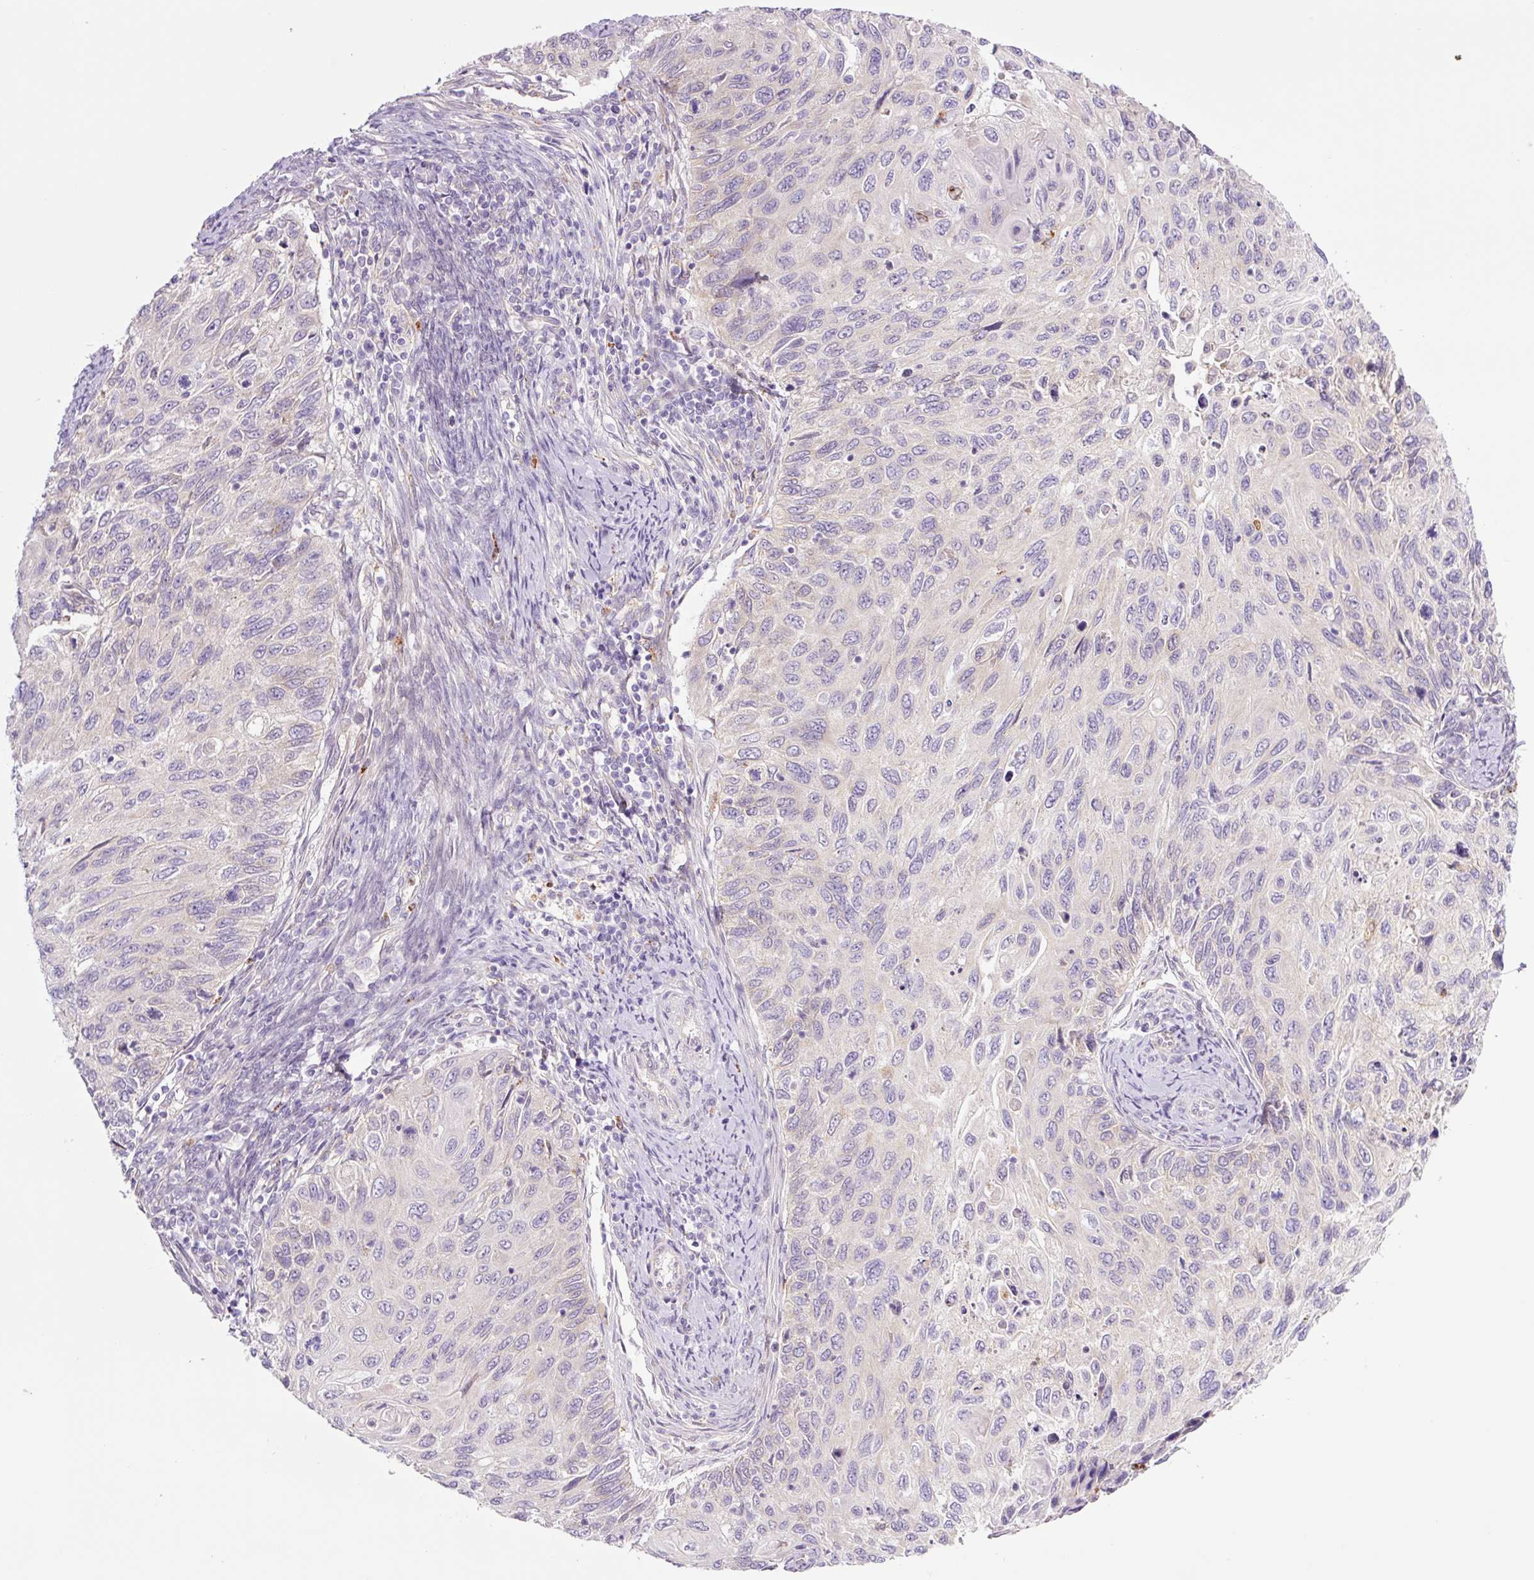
{"staining": {"intensity": "negative", "quantity": "none", "location": "none"}, "tissue": "cervical cancer", "cell_type": "Tumor cells", "image_type": "cancer", "snomed": [{"axis": "morphology", "description": "Squamous cell carcinoma, NOS"}, {"axis": "topography", "description": "Cervix"}], "caption": "Protein analysis of cervical cancer (squamous cell carcinoma) displays no significant staining in tumor cells.", "gene": "SH2D6", "patient": {"sex": "female", "age": 70}}